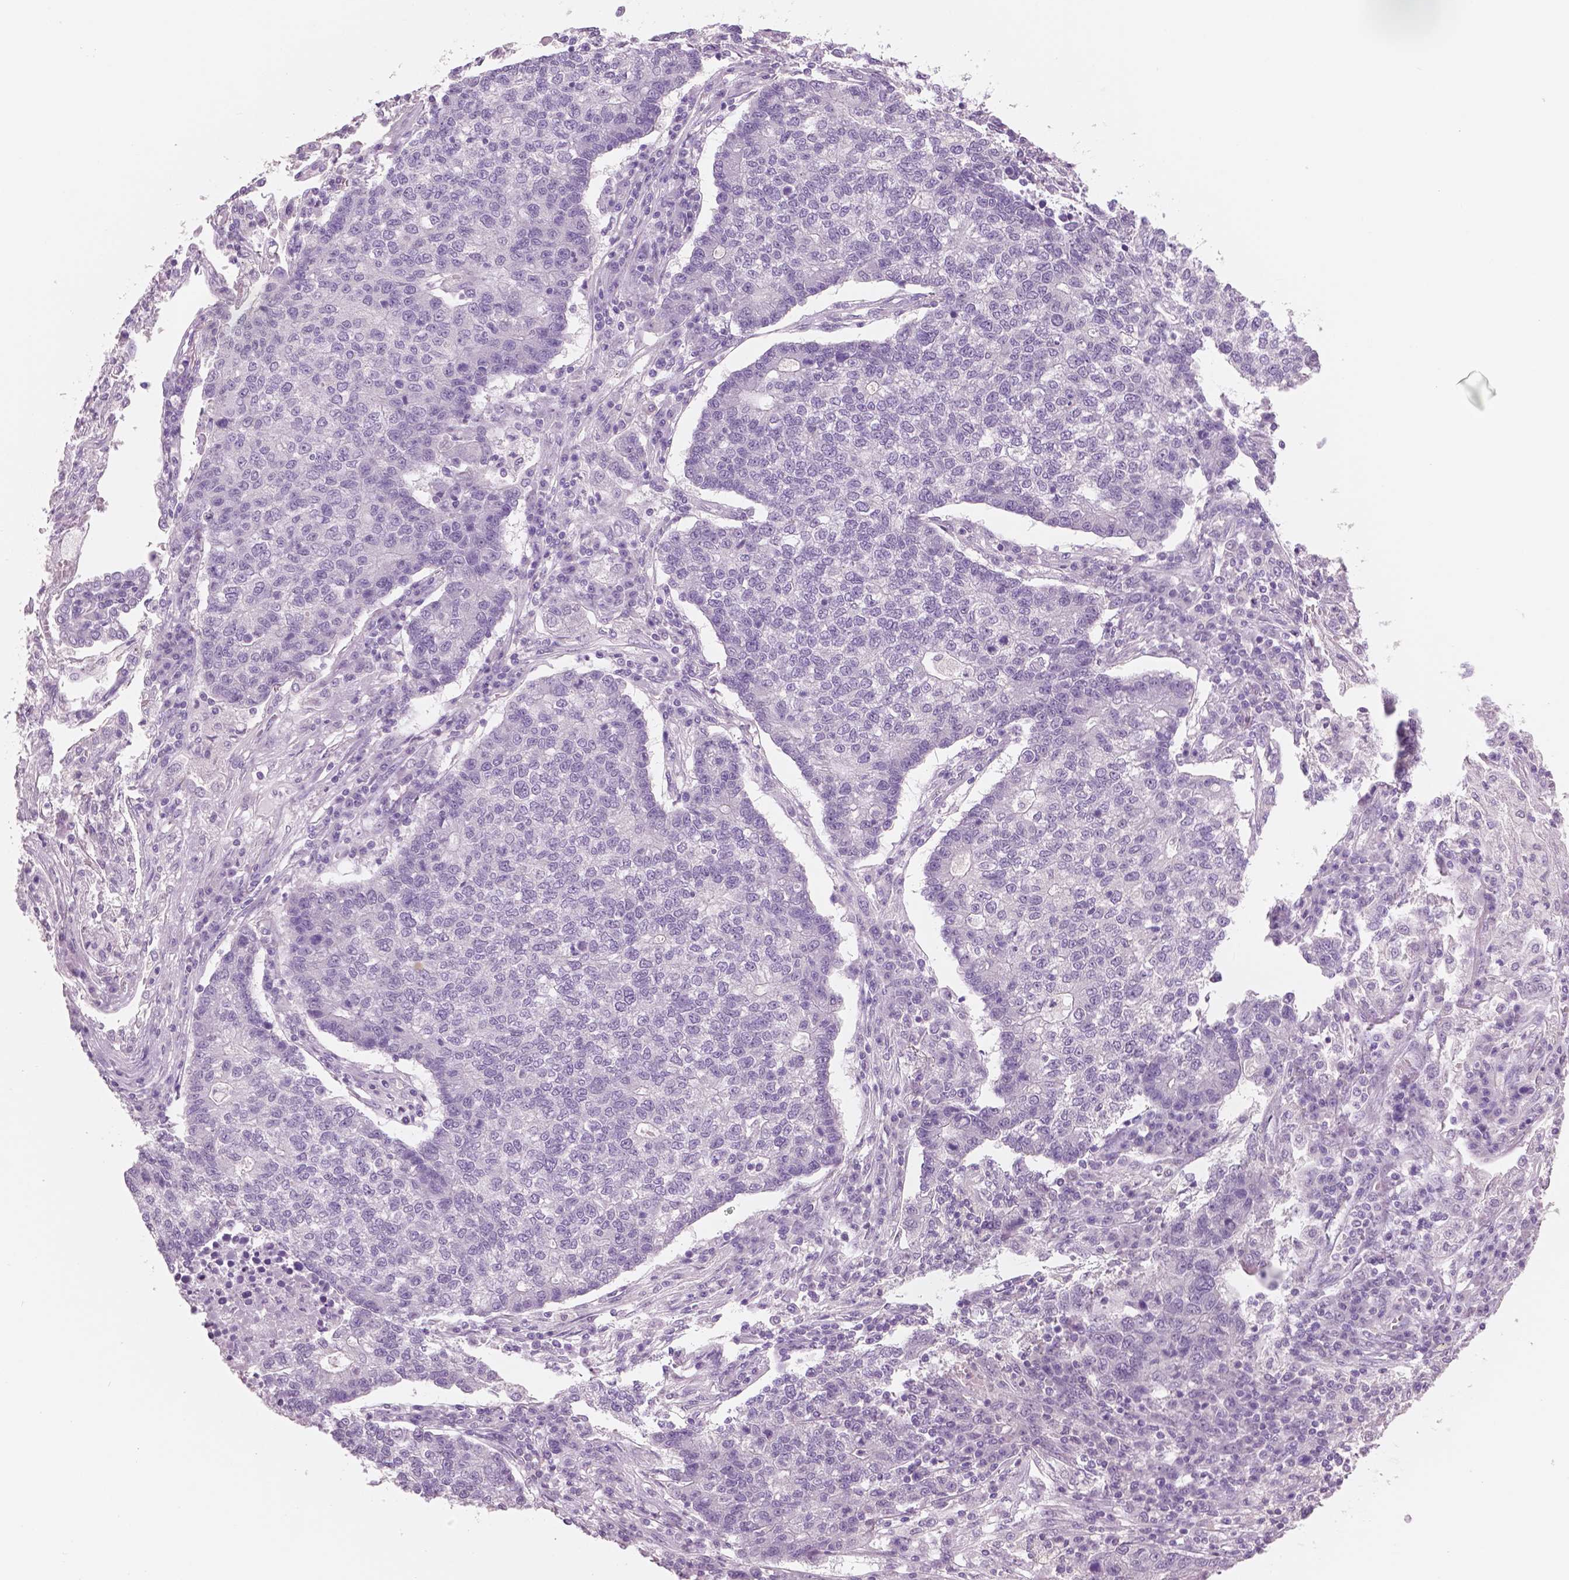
{"staining": {"intensity": "negative", "quantity": "none", "location": "none"}, "tissue": "lung cancer", "cell_type": "Tumor cells", "image_type": "cancer", "snomed": [{"axis": "morphology", "description": "Adenocarcinoma, NOS"}, {"axis": "topography", "description": "Lung"}], "caption": "This is an immunohistochemistry (IHC) micrograph of lung adenocarcinoma. There is no staining in tumor cells.", "gene": "NECAB2", "patient": {"sex": "male", "age": 57}}